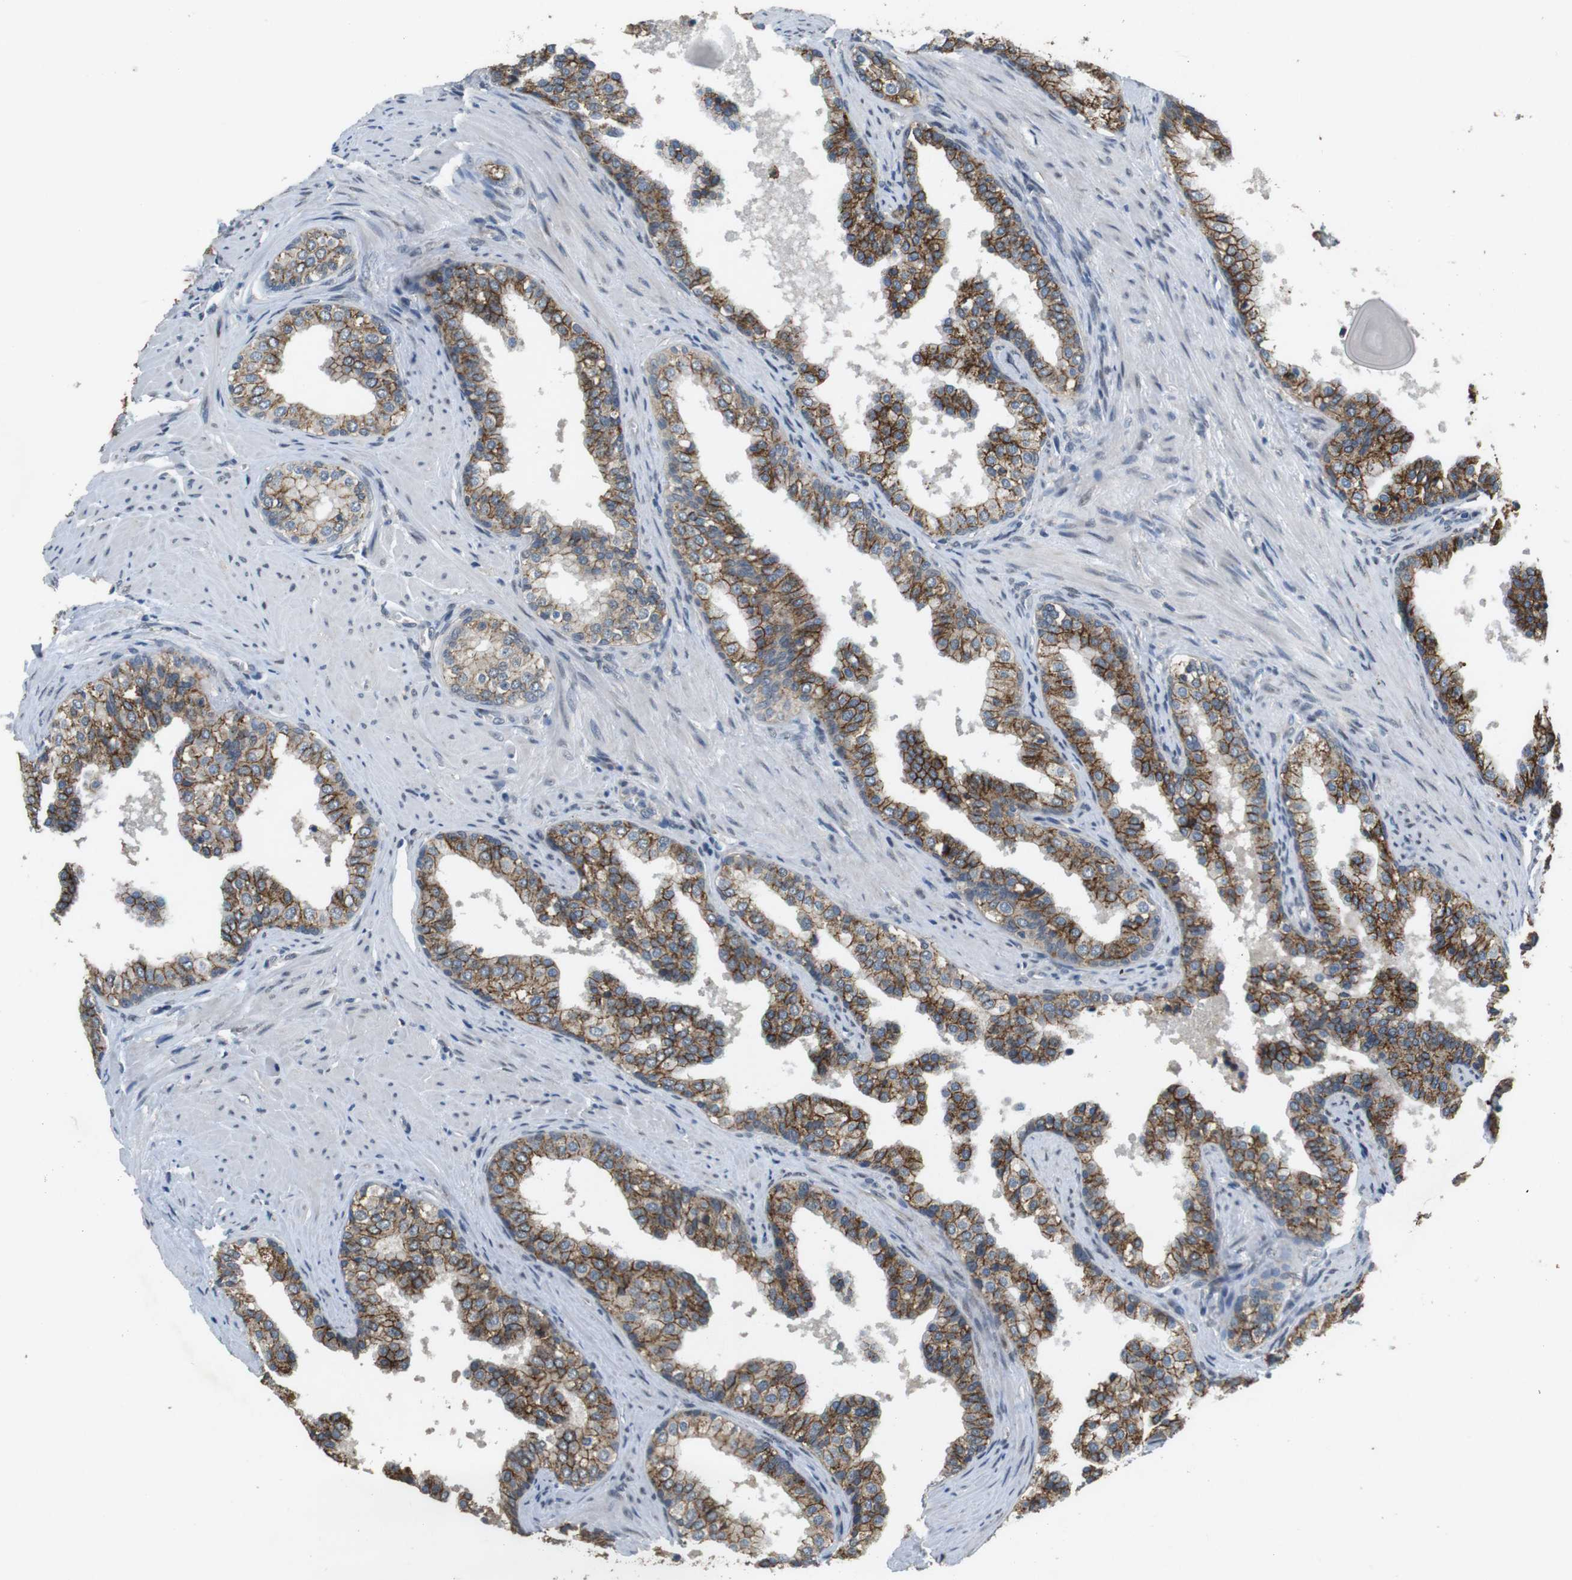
{"staining": {"intensity": "moderate", "quantity": ">75%", "location": "cytoplasmic/membranous"}, "tissue": "prostate cancer", "cell_type": "Tumor cells", "image_type": "cancer", "snomed": [{"axis": "morphology", "description": "Adenocarcinoma, Low grade"}, {"axis": "topography", "description": "Prostate"}], "caption": "Prostate low-grade adenocarcinoma stained with a protein marker displays moderate staining in tumor cells.", "gene": "CLDN7", "patient": {"sex": "male", "age": 60}}